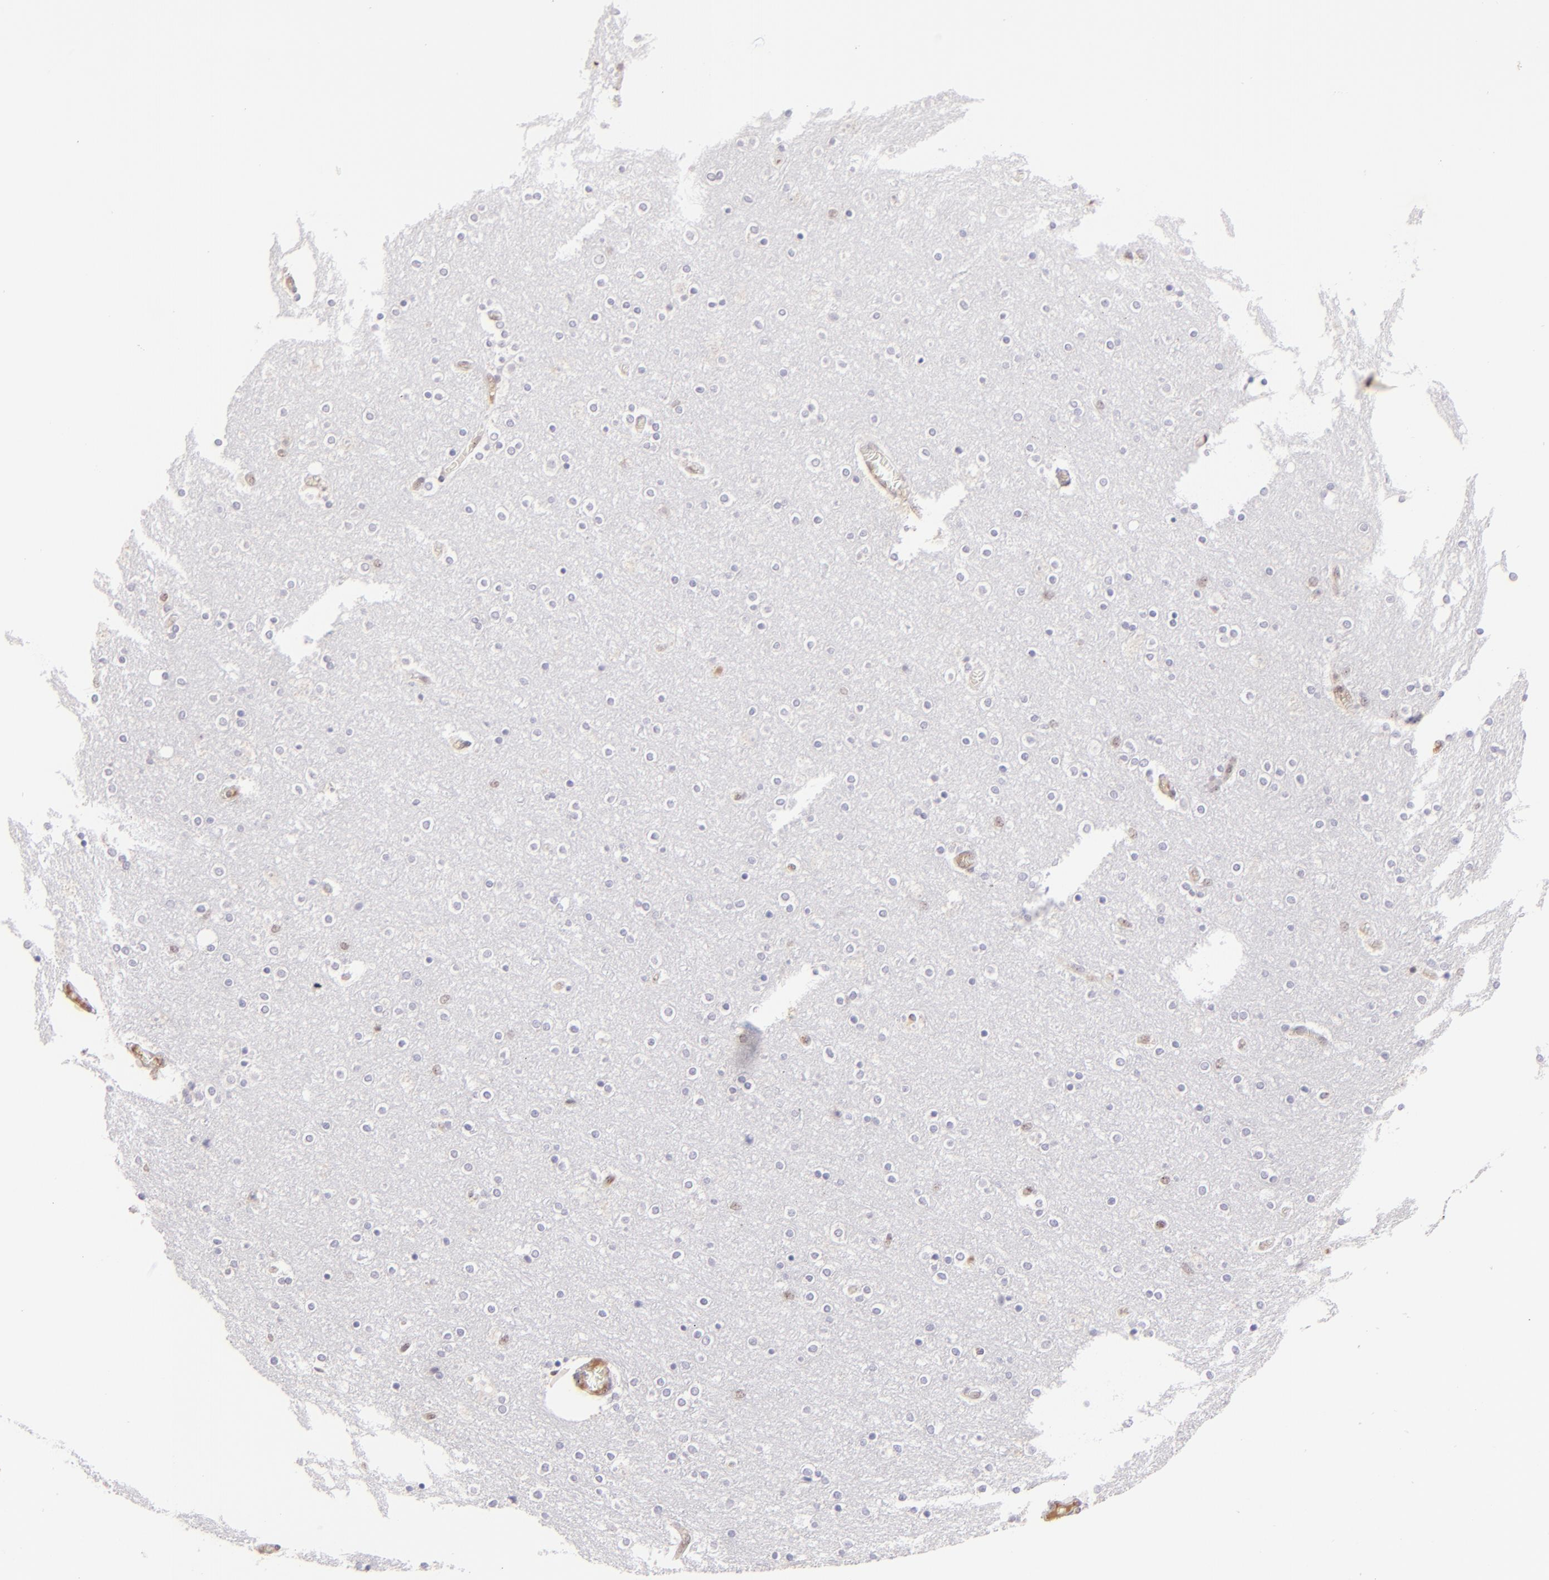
{"staining": {"intensity": "negative", "quantity": "none", "location": "none"}, "tissue": "cerebral cortex", "cell_type": "Endothelial cells", "image_type": "normal", "snomed": [{"axis": "morphology", "description": "Normal tissue, NOS"}, {"axis": "topography", "description": "Cerebral cortex"}], "caption": "Histopathology image shows no significant protein positivity in endothelial cells of unremarkable cerebral cortex.", "gene": "MAGEA1", "patient": {"sex": "female", "age": 54}}